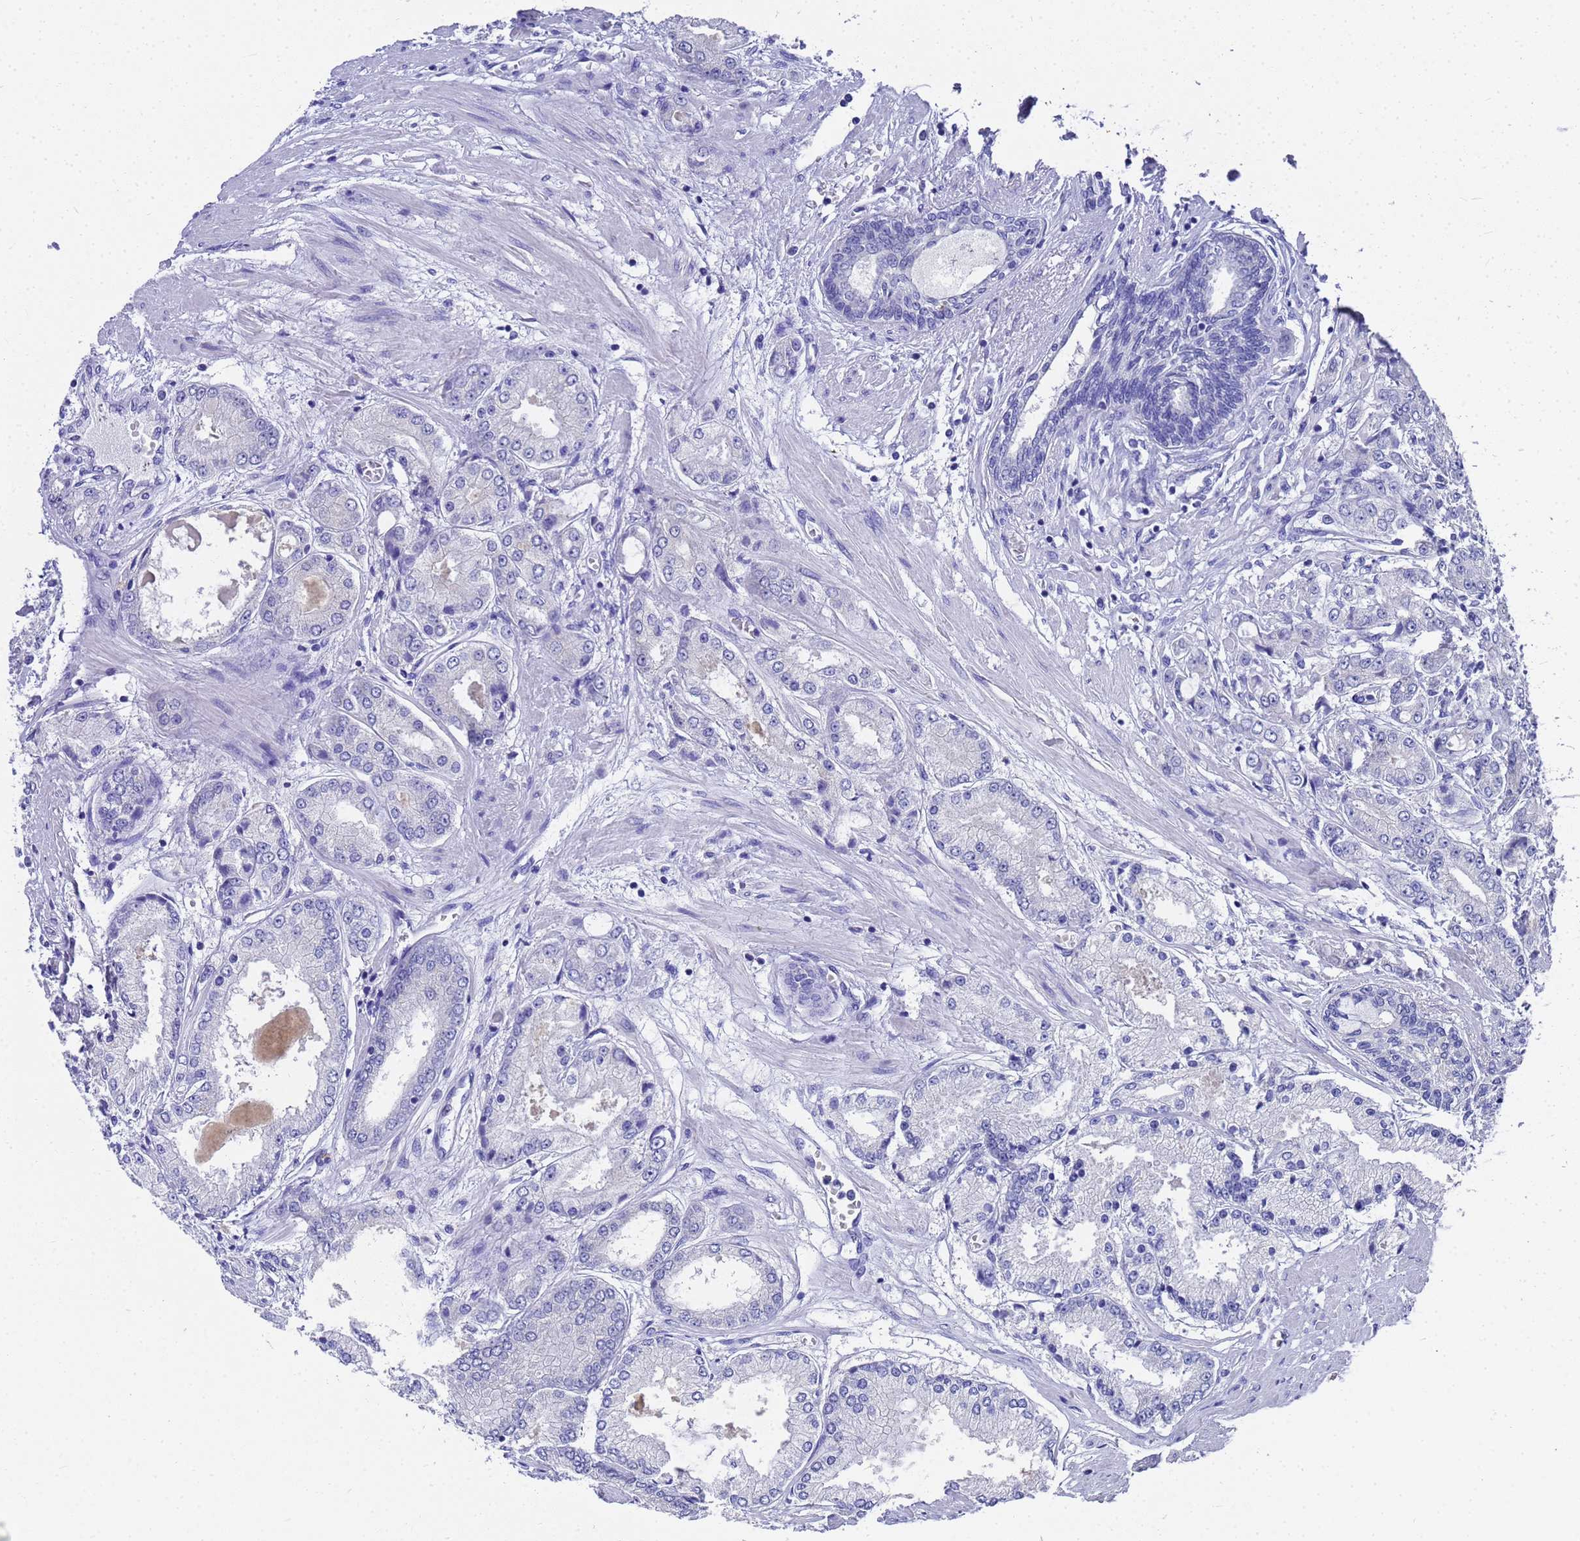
{"staining": {"intensity": "negative", "quantity": "none", "location": "none"}, "tissue": "prostate cancer", "cell_type": "Tumor cells", "image_type": "cancer", "snomed": [{"axis": "morphology", "description": "Adenocarcinoma, High grade"}, {"axis": "topography", "description": "Prostate"}], "caption": "A micrograph of human prostate high-grade adenocarcinoma is negative for staining in tumor cells.", "gene": "MS4A13", "patient": {"sex": "male", "age": 59}}